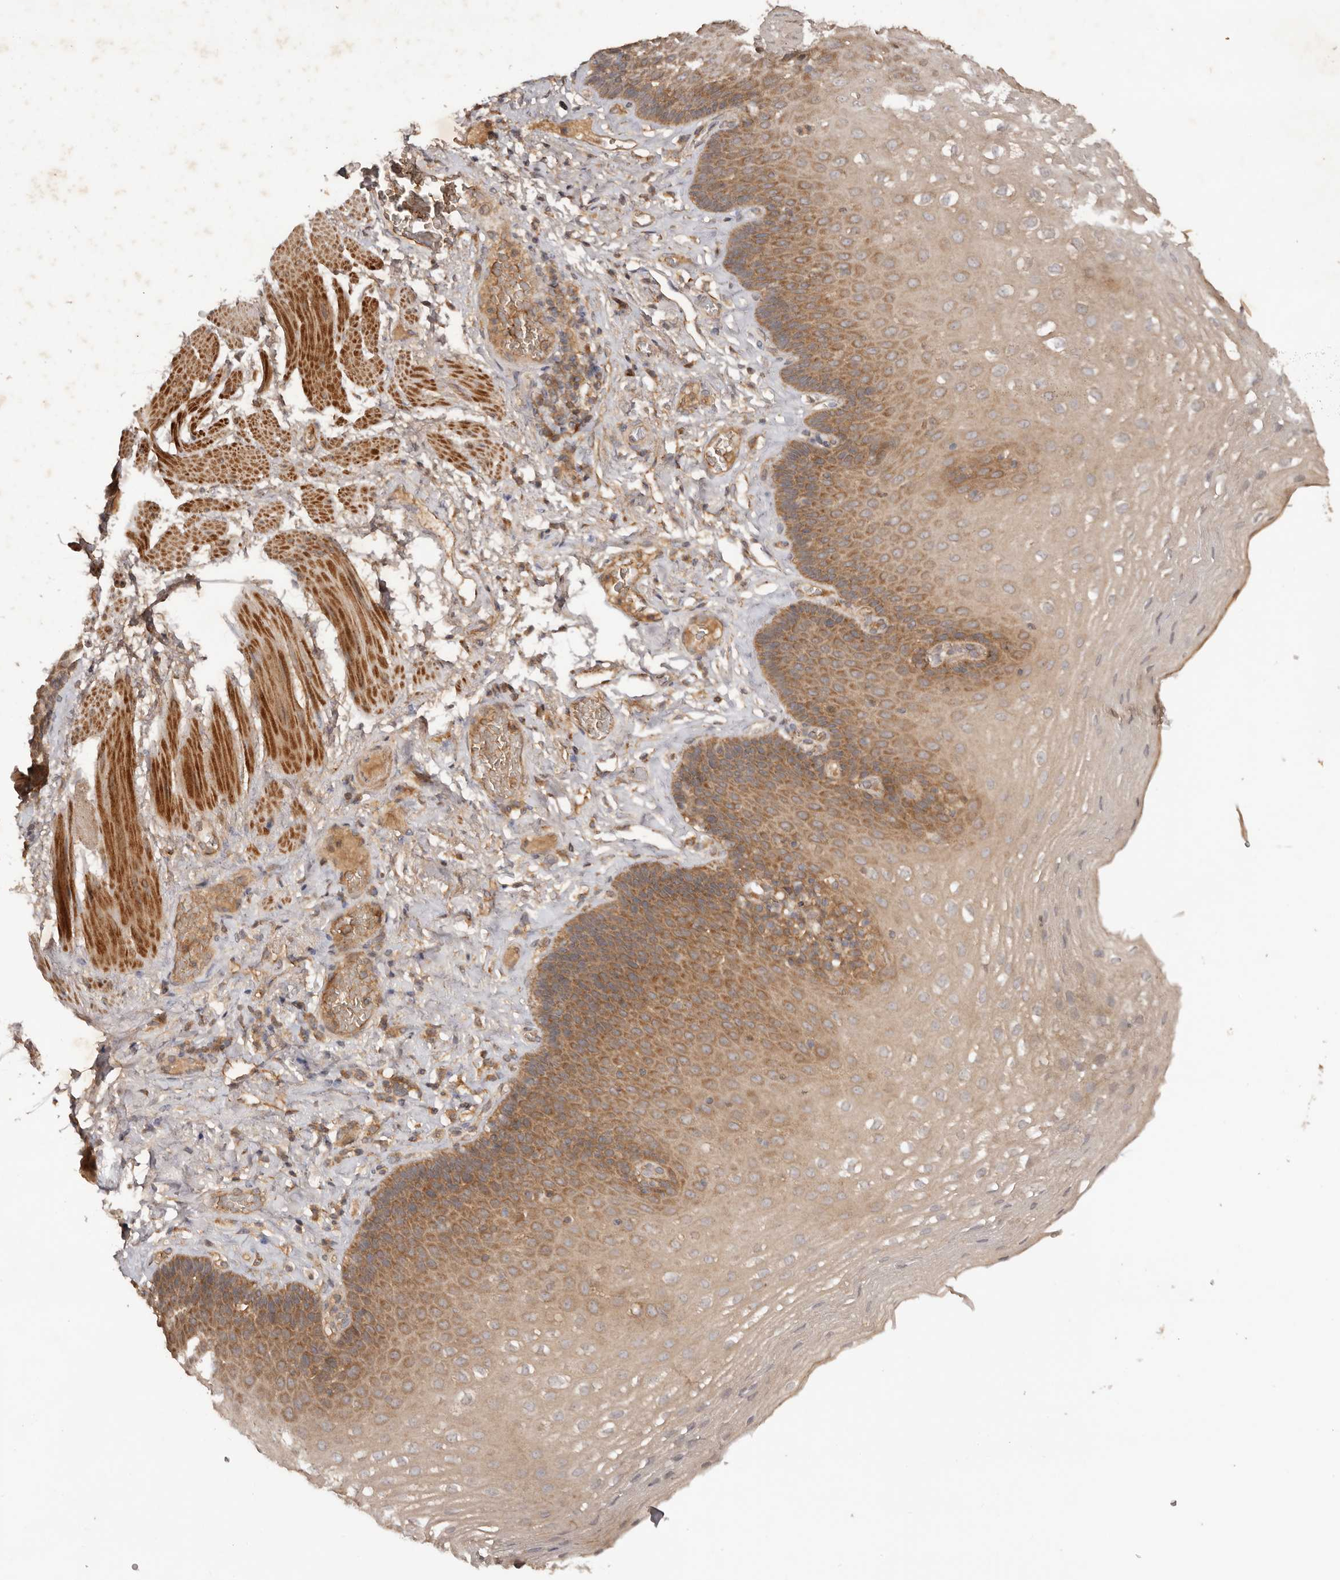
{"staining": {"intensity": "moderate", "quantity": "25%-75%", "location": "cytoplasmic/membranous"}, "tissue": "esophagus", "cell_type": "Squamous epithelial cells", "image_type": "normal", "snomed": [{"axis": "morphology", "description": "Normal tissue, NOS"}, {"axis": "topography", "description": "Esophagus"}], "caption": "There is medium levels of moderate cytoplasmic/membranous expression in squamous epithelial cells of unremarkable esophagus, as demonstrated by immunohistochemical staining (brown color).", "gene": "PKIB", "patient": {"sex": "female", "age": 66}}